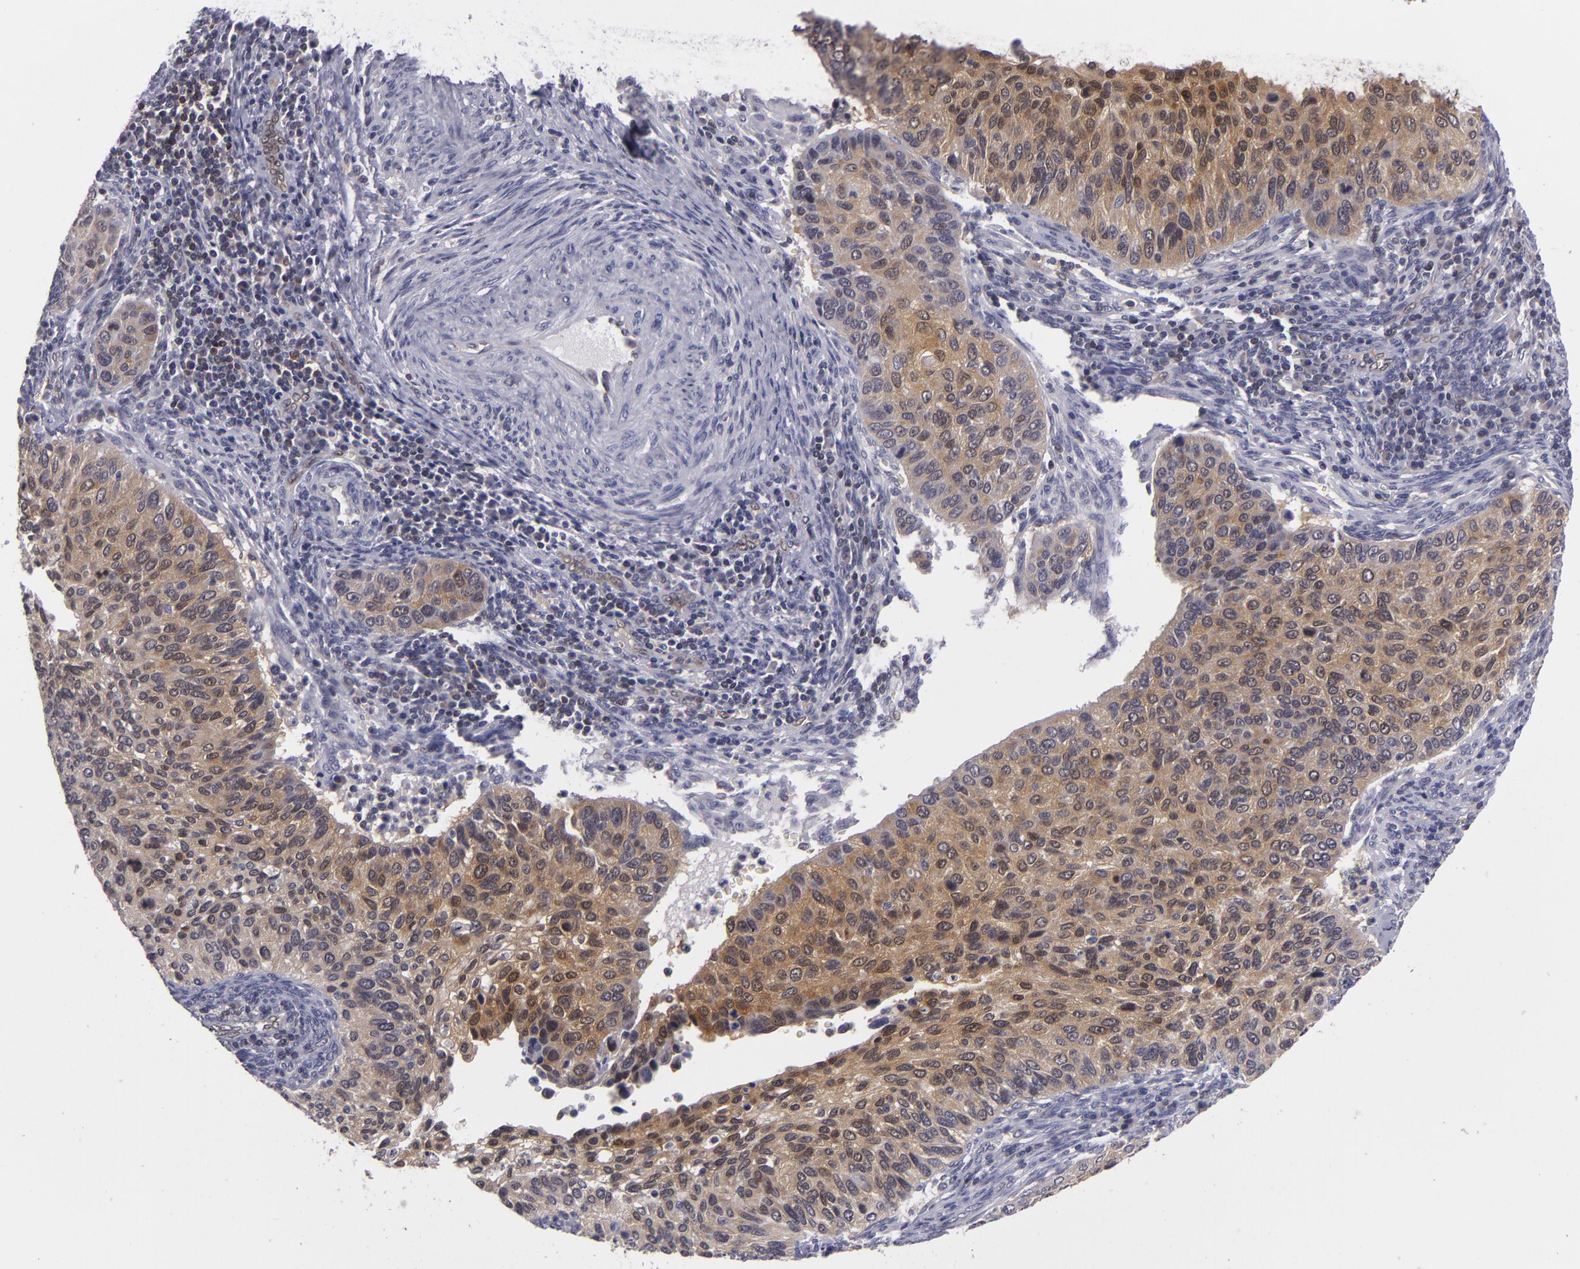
{"staining": {"intensity": "moderate", "quantity": ">75%", "location": "cytoplasmic/membranous"}, "tissue": "cervical cancer", "cell_type": "Tumor cells", "image_type": "cancer", "snomed": [{"axis": "morphology", "description": "Adenocarcinoma, NOS"}, {"axis": "topography", "description": "Cervix"}], "caption": "Protein expression analysis of adenocarcinoma (cervical) displays moderate cytoplasmic/membranous staining in about >75% of tumor cells.", "gene": "BCL10", "patient": {"sex": "female", "age": 29}}